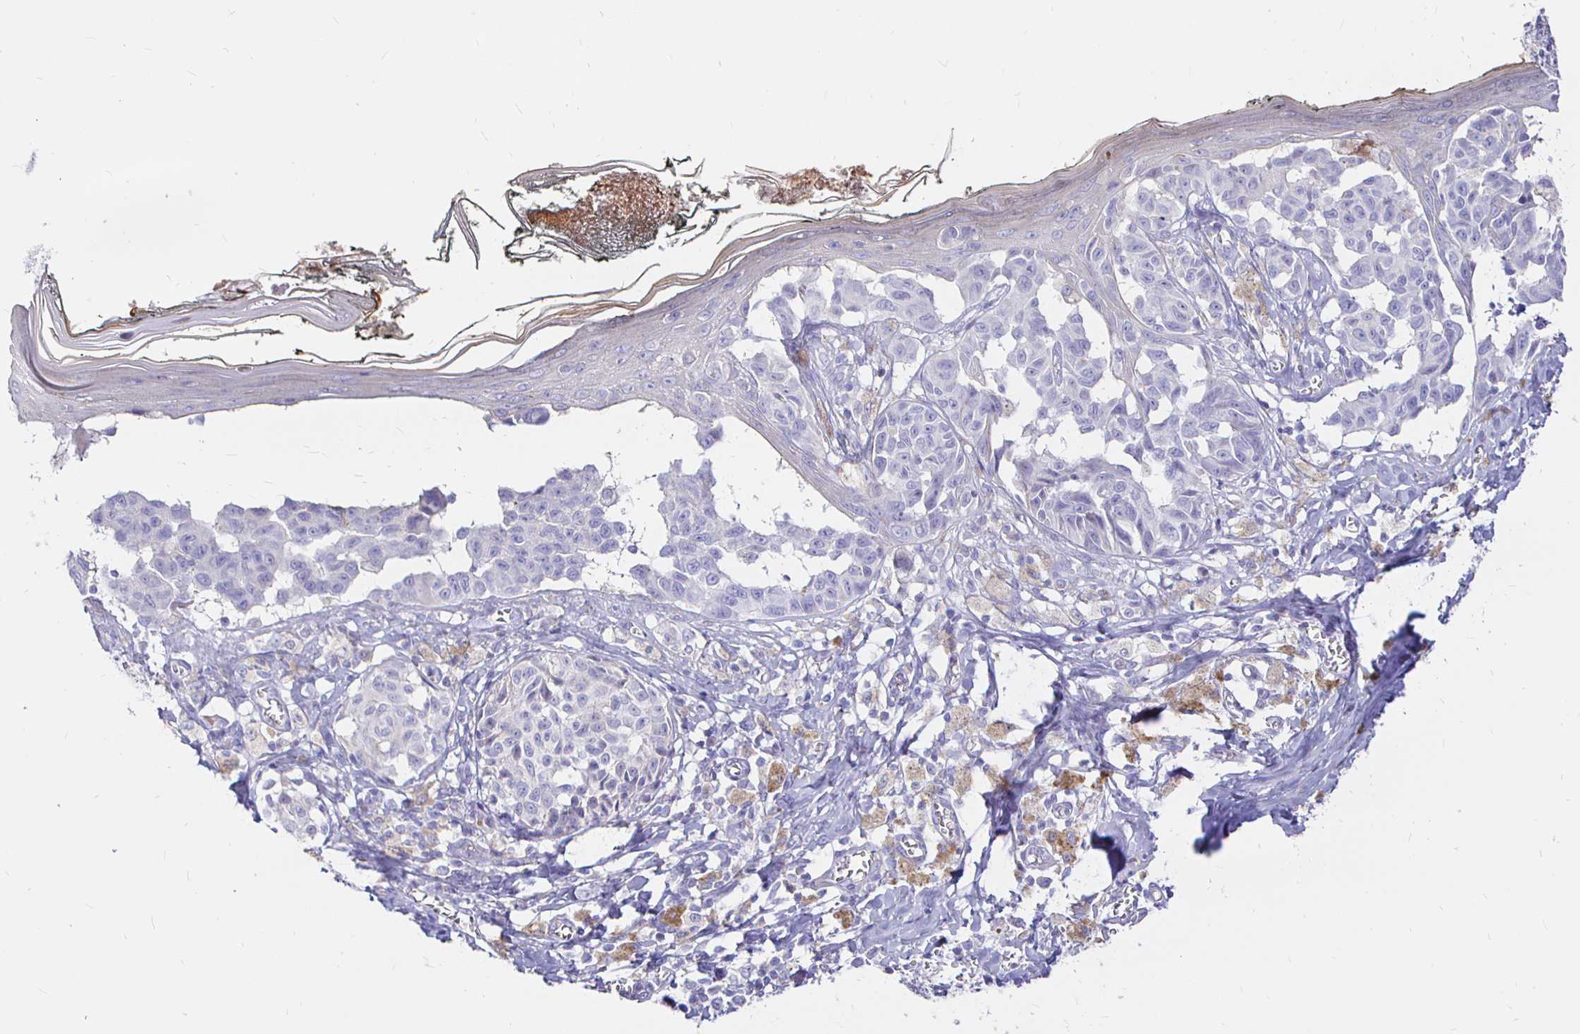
{"staining": {"intensity": "negative", "quantity": "none", "location": "none"}, "tissue": "melanoma", "cell_type": "Tumor cells", "image_type": "cancer", "snomed": [{"axis": "morphology", "description": "Malignant melanoma, NOS"}, {"axis": "topography", "description": "Skin"}], "caption": "Image shows no significant protein expression in tumor cells of malignant melanoma.", "gene": "NECAB1", "patient": {"sex": "female", "age": 43}}